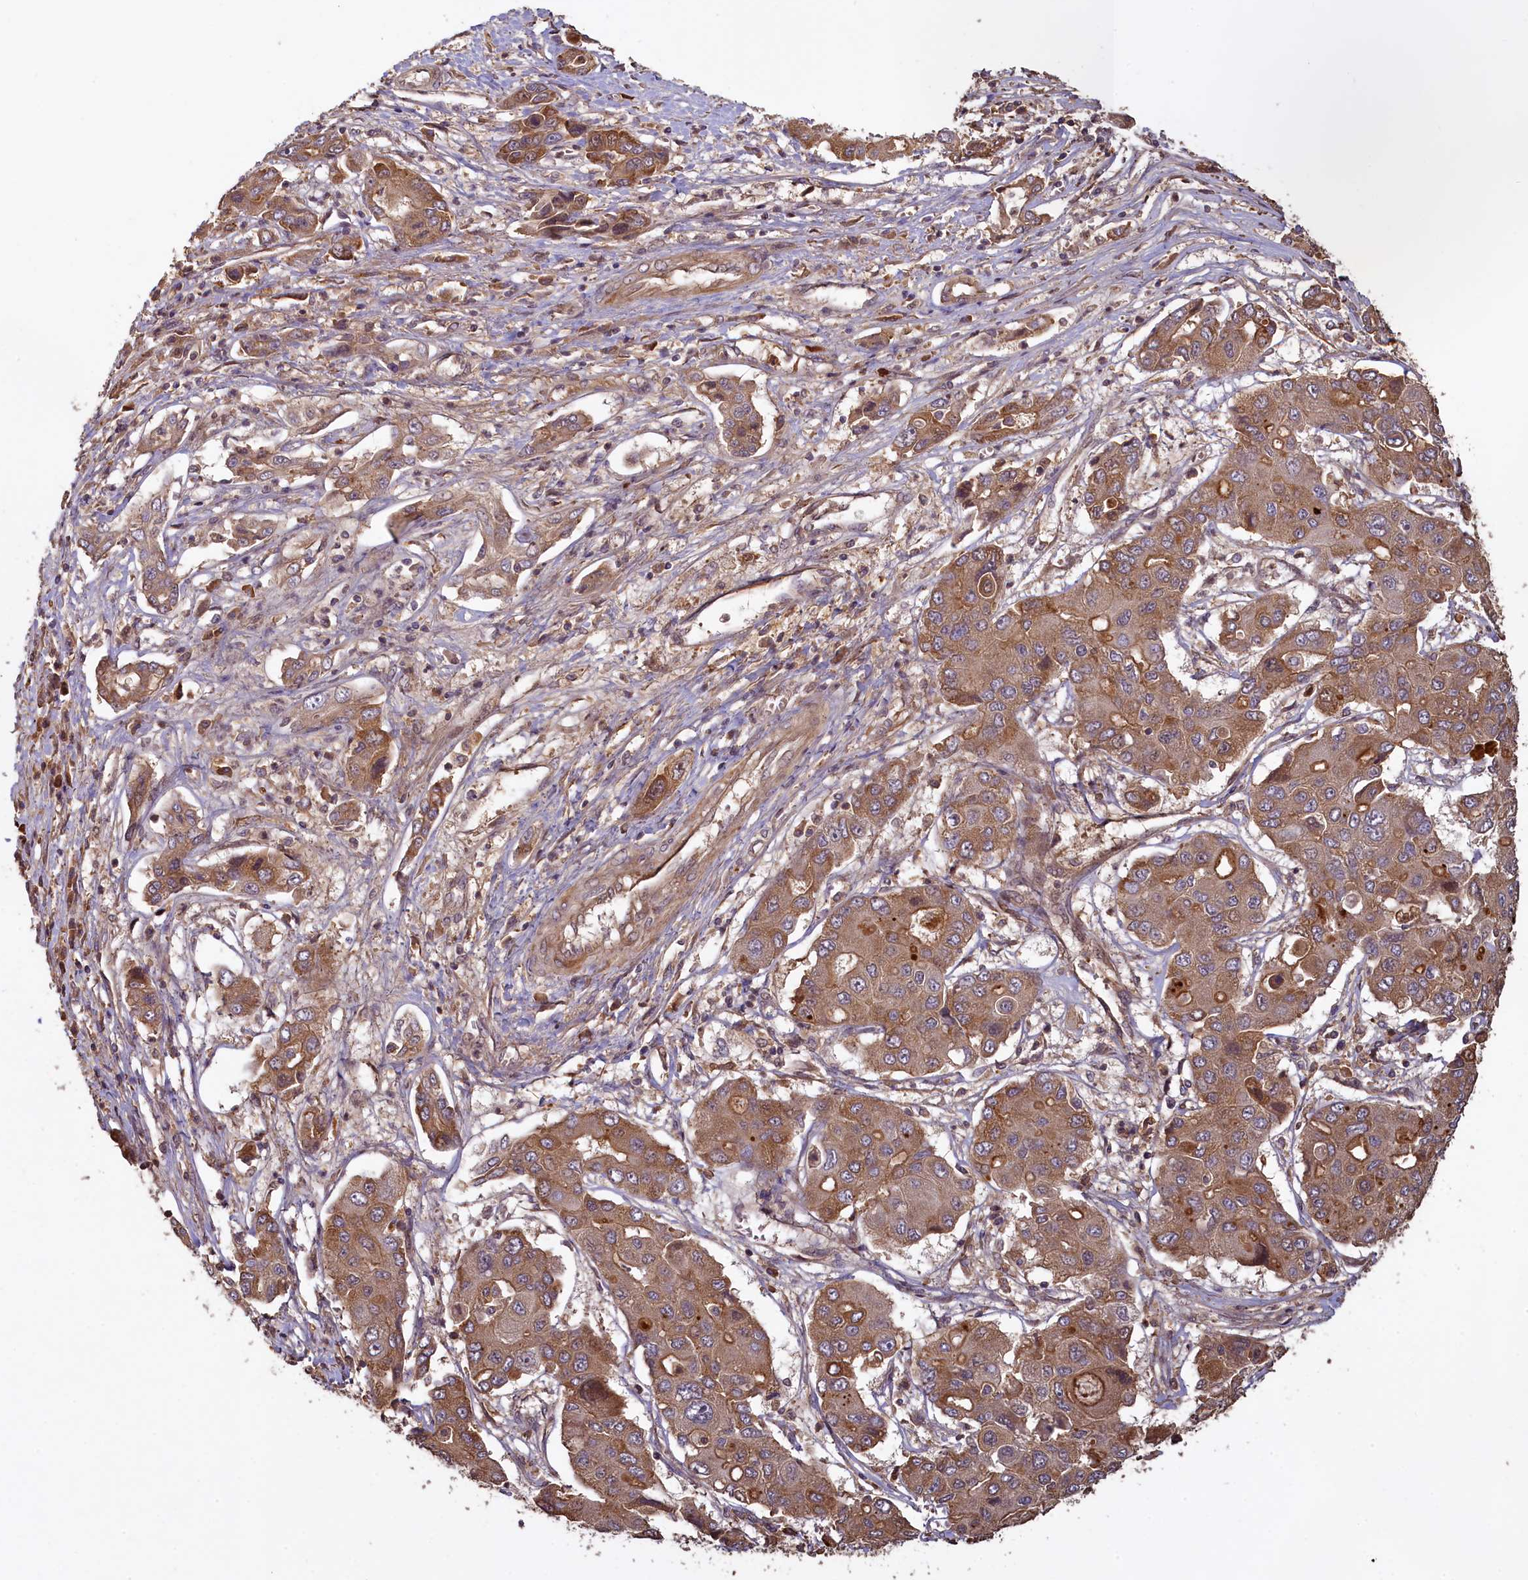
{"staining": {"intensity": "moderate", "quantity": ">75%", "location": "cytoplasmic/membranous"}, "tissue": "liver cancer", "cell_type": "Tumor cells", "image_type": "cancer", "snomed": [{"axis": "morphology", "description": "Cholangiocarcinoma"}, {"axis": "topography", "description": "Liver"}], "caption": "Immunohistochemistry (IHC) (DAB (3,3'-diaminobenzidine)) staining of human cholangiocarcinoma (liver) shows moderate cytoplasmic/membranous protein staining in about >75% of tumor cells. The protein of interest is stained brown, and the nuclei are stained in blue (DAB (3,3'-diaminobenzidine) IHC with brightfield microscopy, high magnification).", "gene": "NUDT6", "patient": {"sex": "male", "age": 67}}